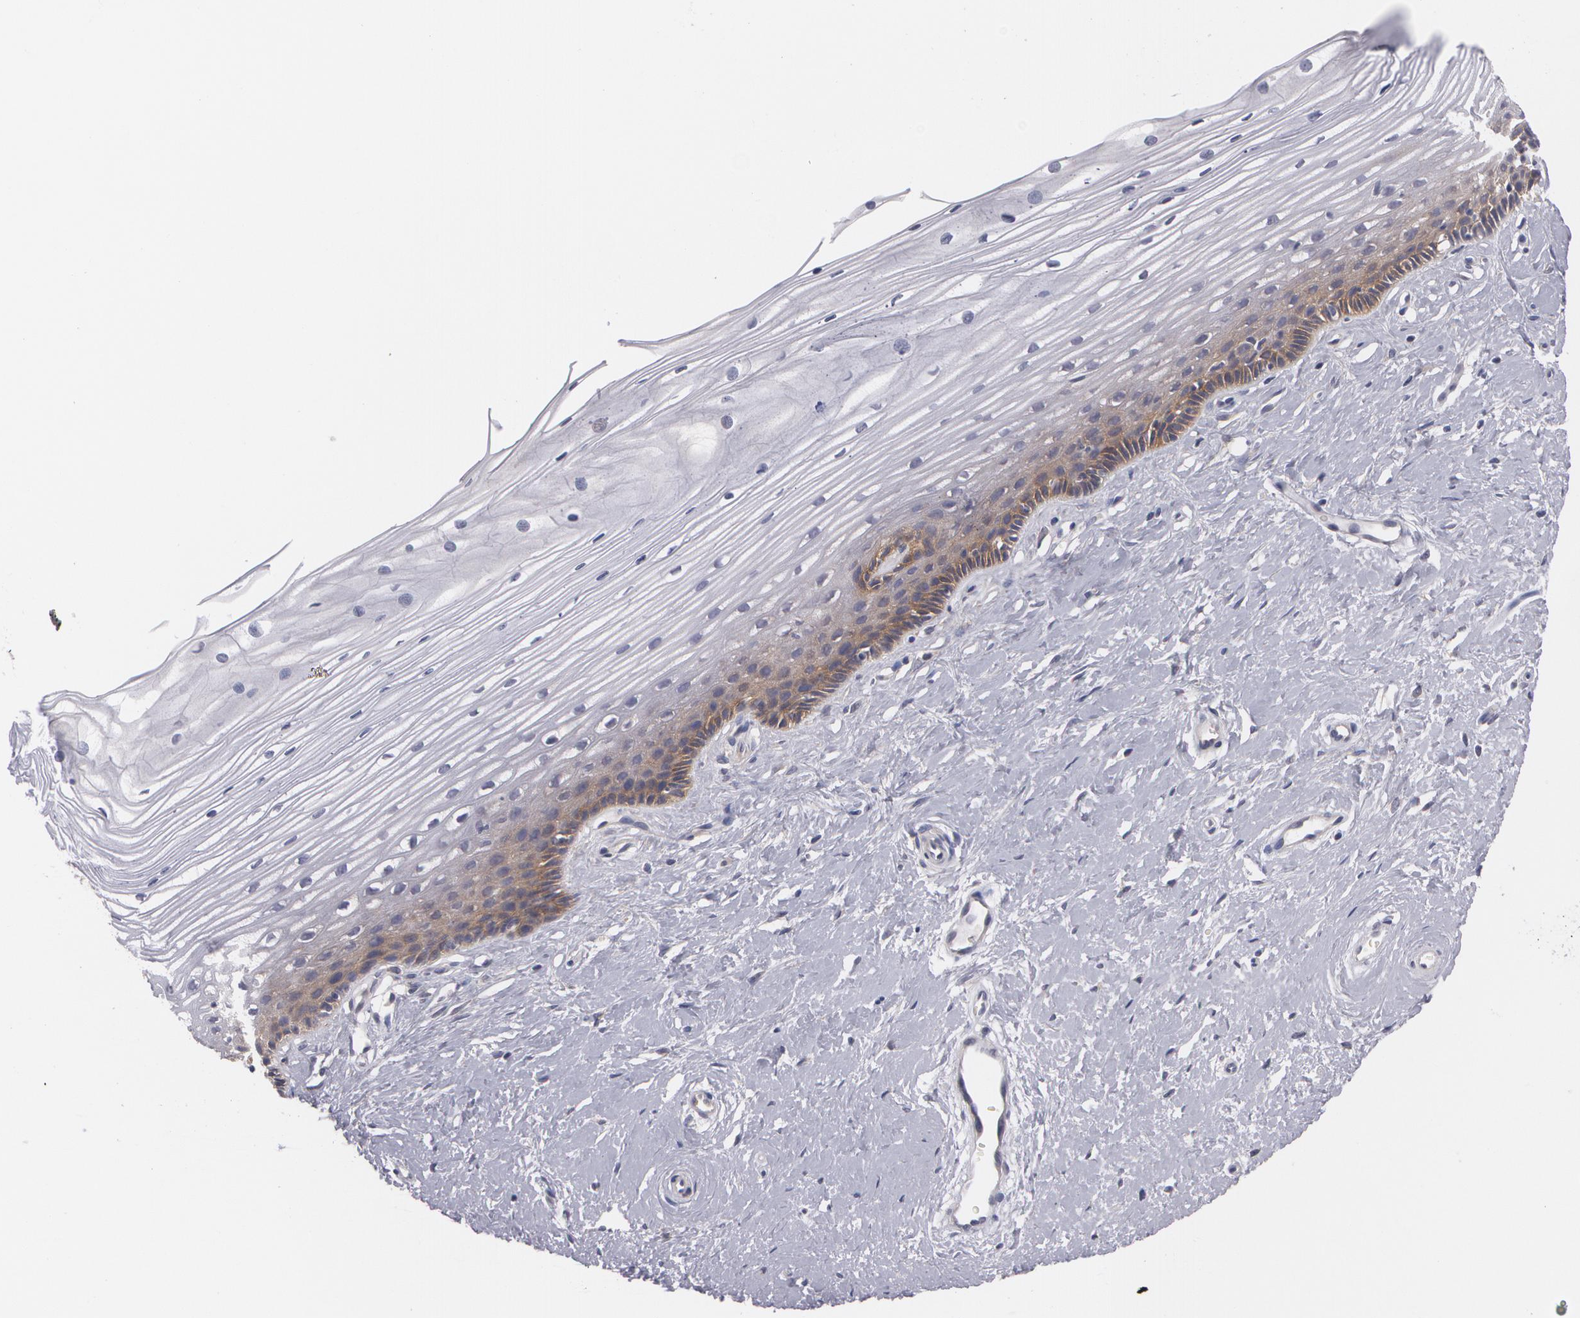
{"staining": {"intensity": "moderate", "quantity": ">75%", "location": "cytoplasmic/membranous"}, "tissue": "cervix", "cell_type": "Glandular cells", "image_type": "normal", "snomed": [{"axis": "morphology", "description": "Normal tissue, NOS"}, {"axis": "topography", "description": "Cervix"}], "caption": "Immunohistochemistry photomicrograph of normal cervix: human cervix stained using immunohistochemistry displays medium levels of moderate protein expression localized specifically in the cytoplasmic/membranous of glandular cells, appearing as a cytoplasmic/membranous brown color.", "gene": "CASK", "patient": {"sex": "female", "age": 40}}